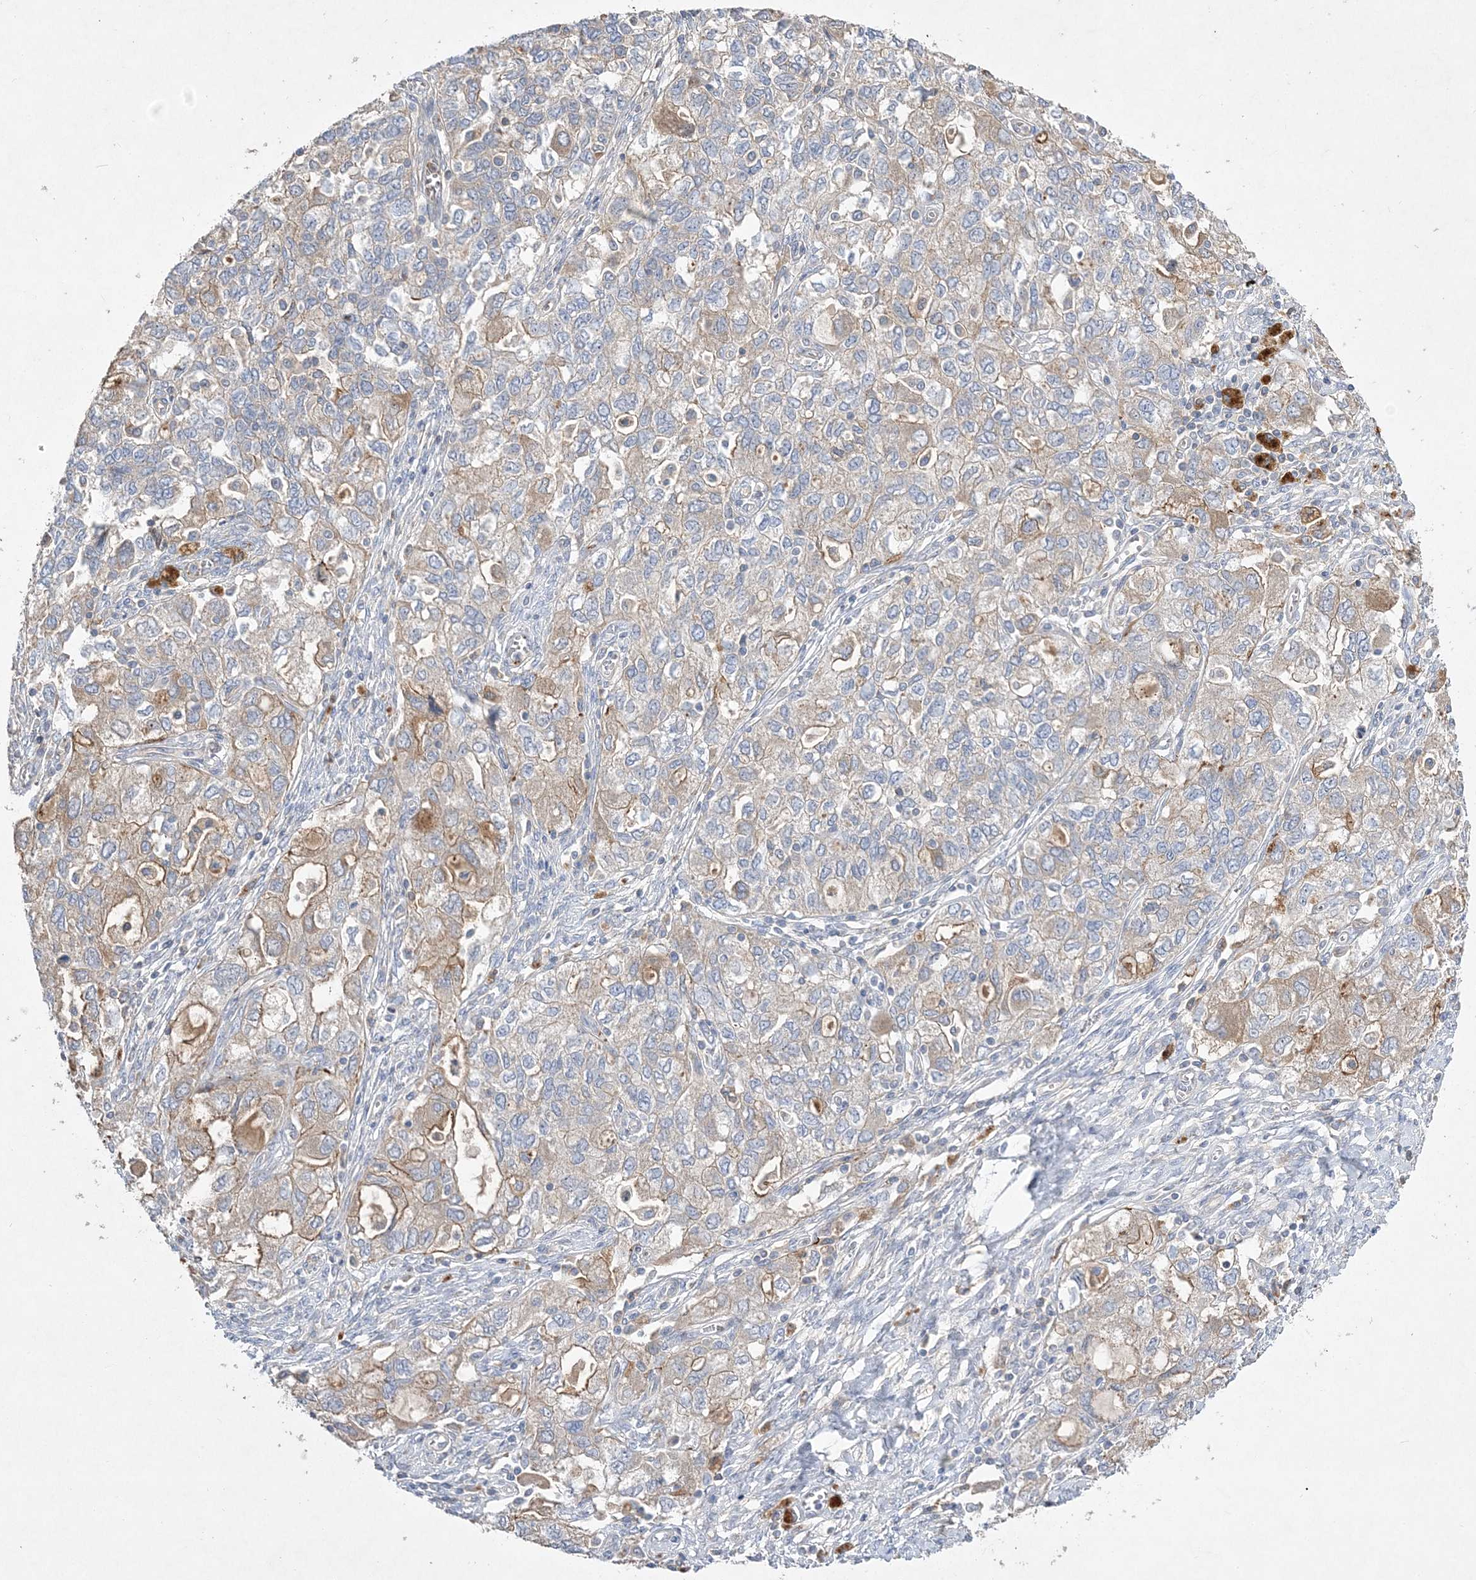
{"staining": {"intensity": "moderate", "quantity": "<25%", "location": "cytoplasmic/membranous"}, "tissue": "ovarian cancer", "cell_type": "Tumor cells", "image_type": "cancer", "snomed": [{"axis": "morphology", "description": "Carcinoma, NOS"}, {"axis": "morphology", "description": "Cystadenocarcinoma, serous, NOS"}, {"axis": "topography", "description": "Ovary"}], "caption": "Moderate cytoplasmic/membranous protein staining is identified in approximately <25% of tumor cells in serous cystadenocarcinoma (ovarian).", "gene": "ADCK2", "patient": {"sex": "female", "age": 69}}